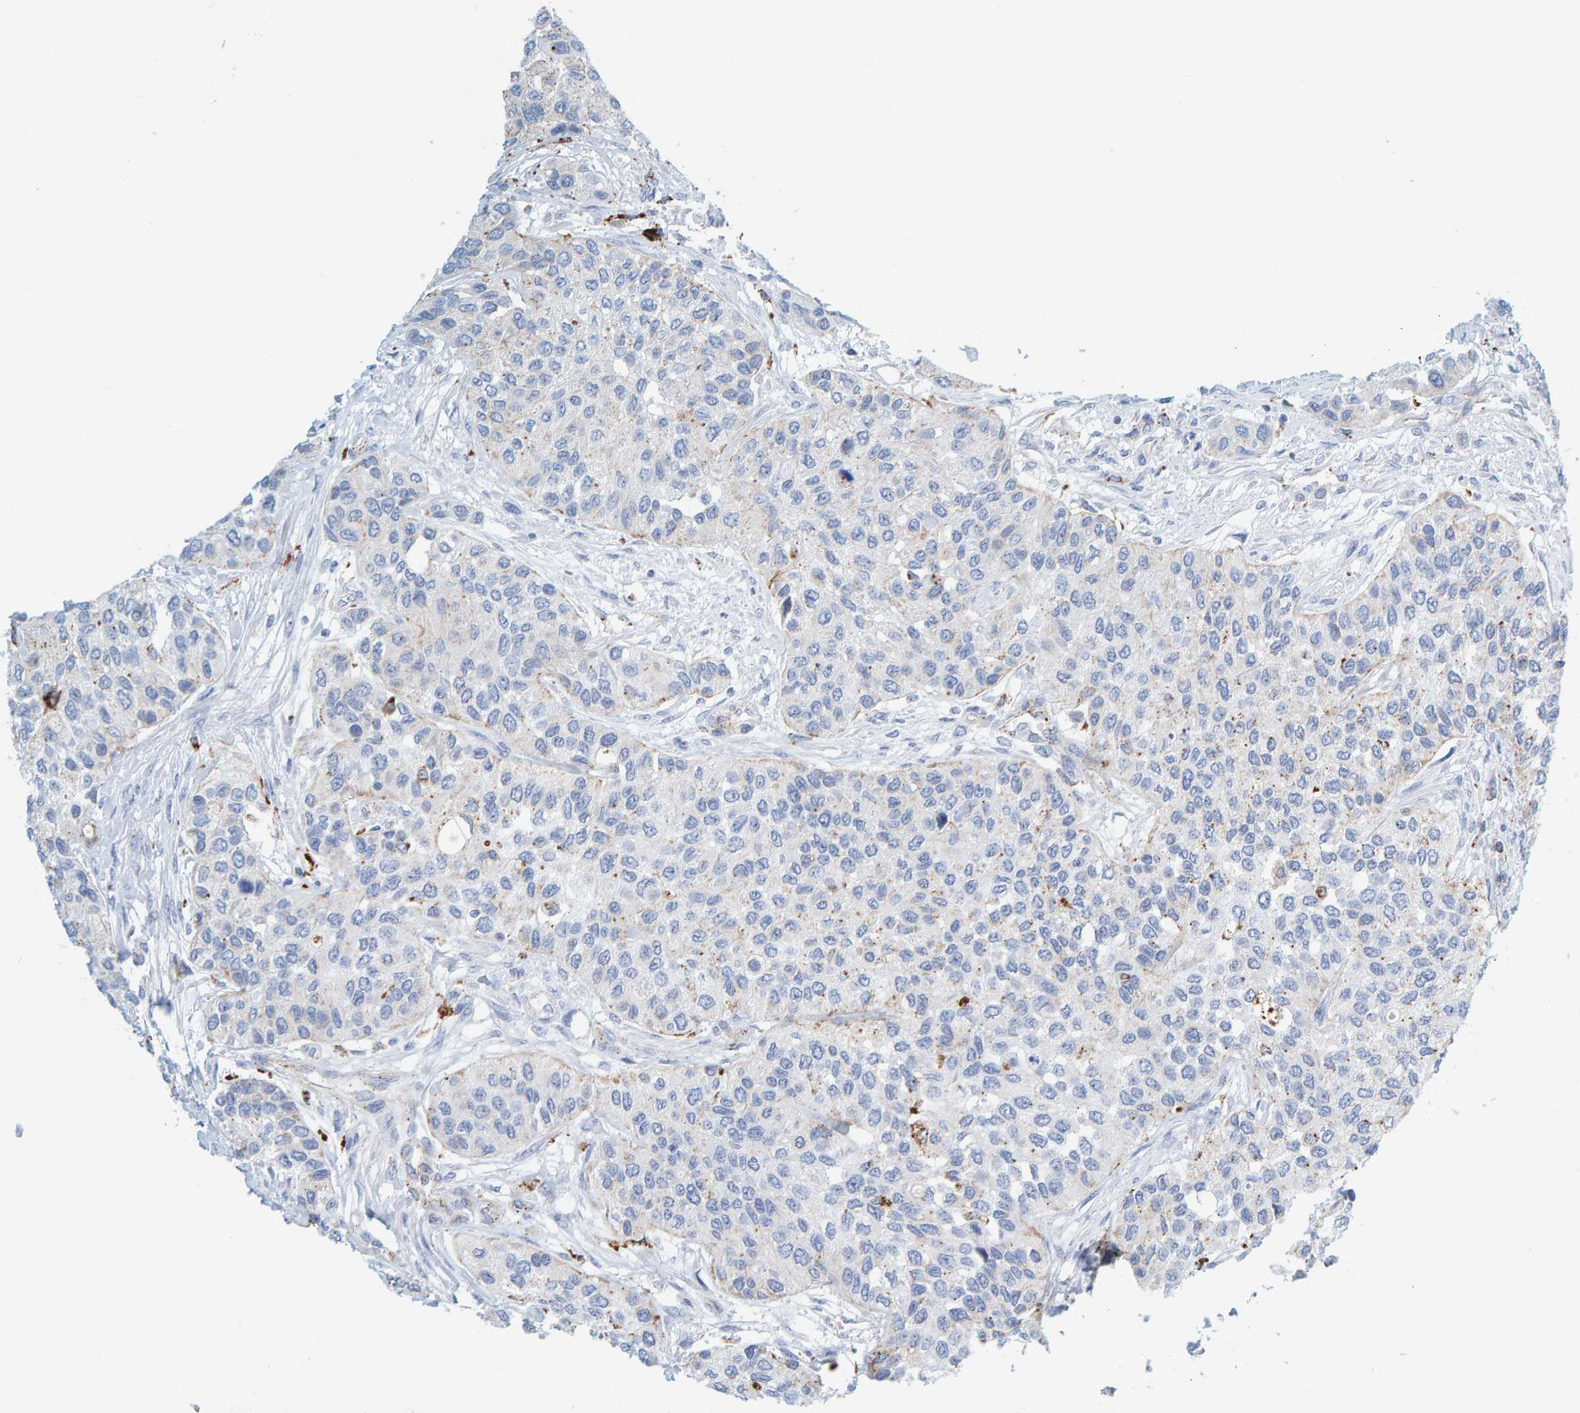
{"staining": {"intensity": "negative", "quantity": "none", "location": "none"}, "tissue": "urothelial cancer", "cell_type": "Tumor cells", "image_type": "cancer", "snomed": [{"axis": "morphology", "description": "Urothelial carcinoma, High grade"}, {"axis": "topography", "description": "Urinary bladder"}], "caption": "Tumor cells are negative for brown protein staining in urothelial cancer.", "gene": "BIN3", "patient": {"sex": "female", "age": 56}}